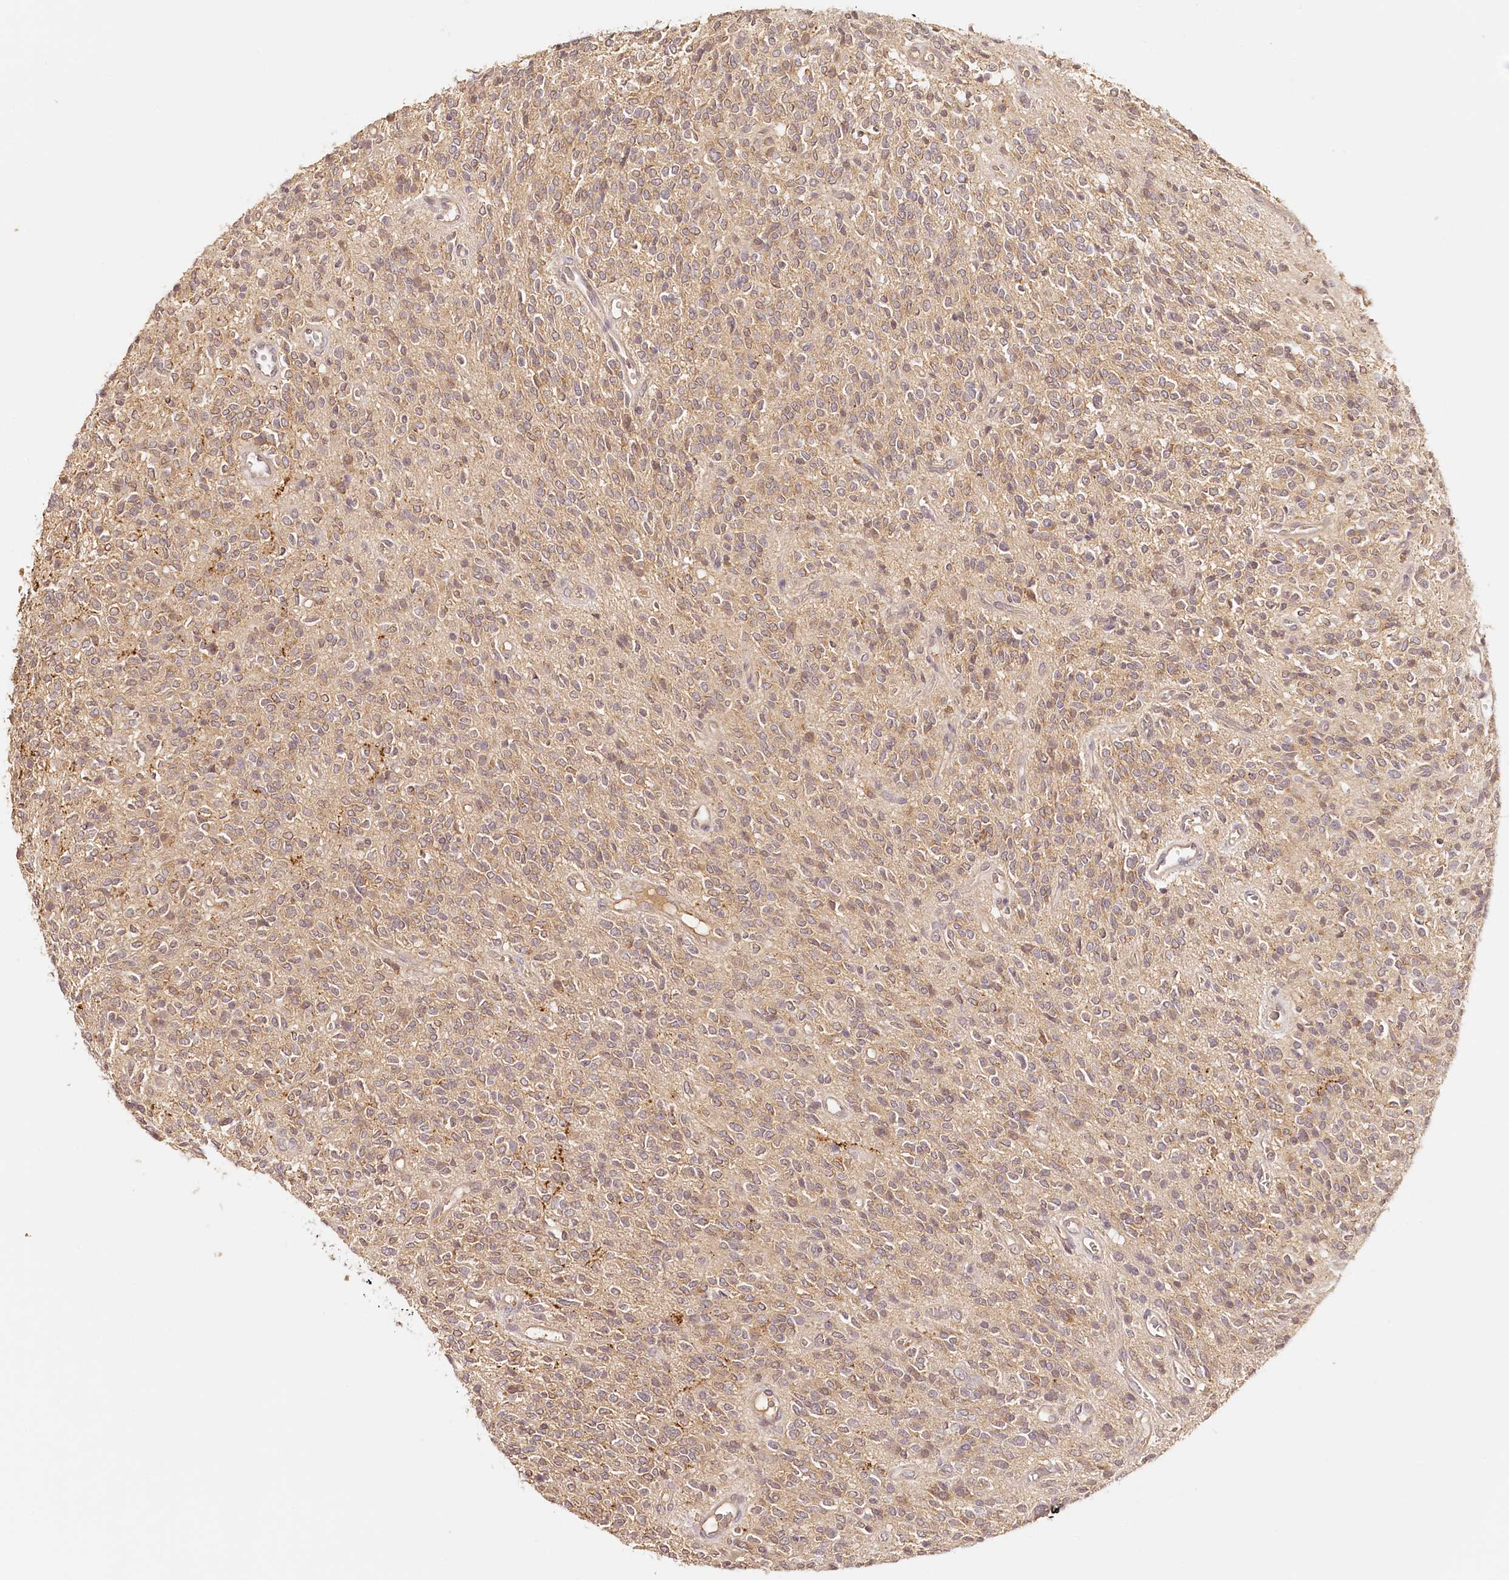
{"staining": {"intensity": "weak", "quantity": "<25%", "location": "nuclear"}, "tissue": "glioma", "cell_type": "Tumor cells", "image_type": "cancer", "snomed": [{"axis": "morphology", "description": "Glioma, malignant, High grade"}, {"axis": "topography", "description": "Brain"}], "caption": "This is an immunohistochemistry micrograph of malignant glioma (high-grade). There is no staining in tumor cells.", "gene": "SYNGR1", "patient": {"sex": "male", "age": 34}}